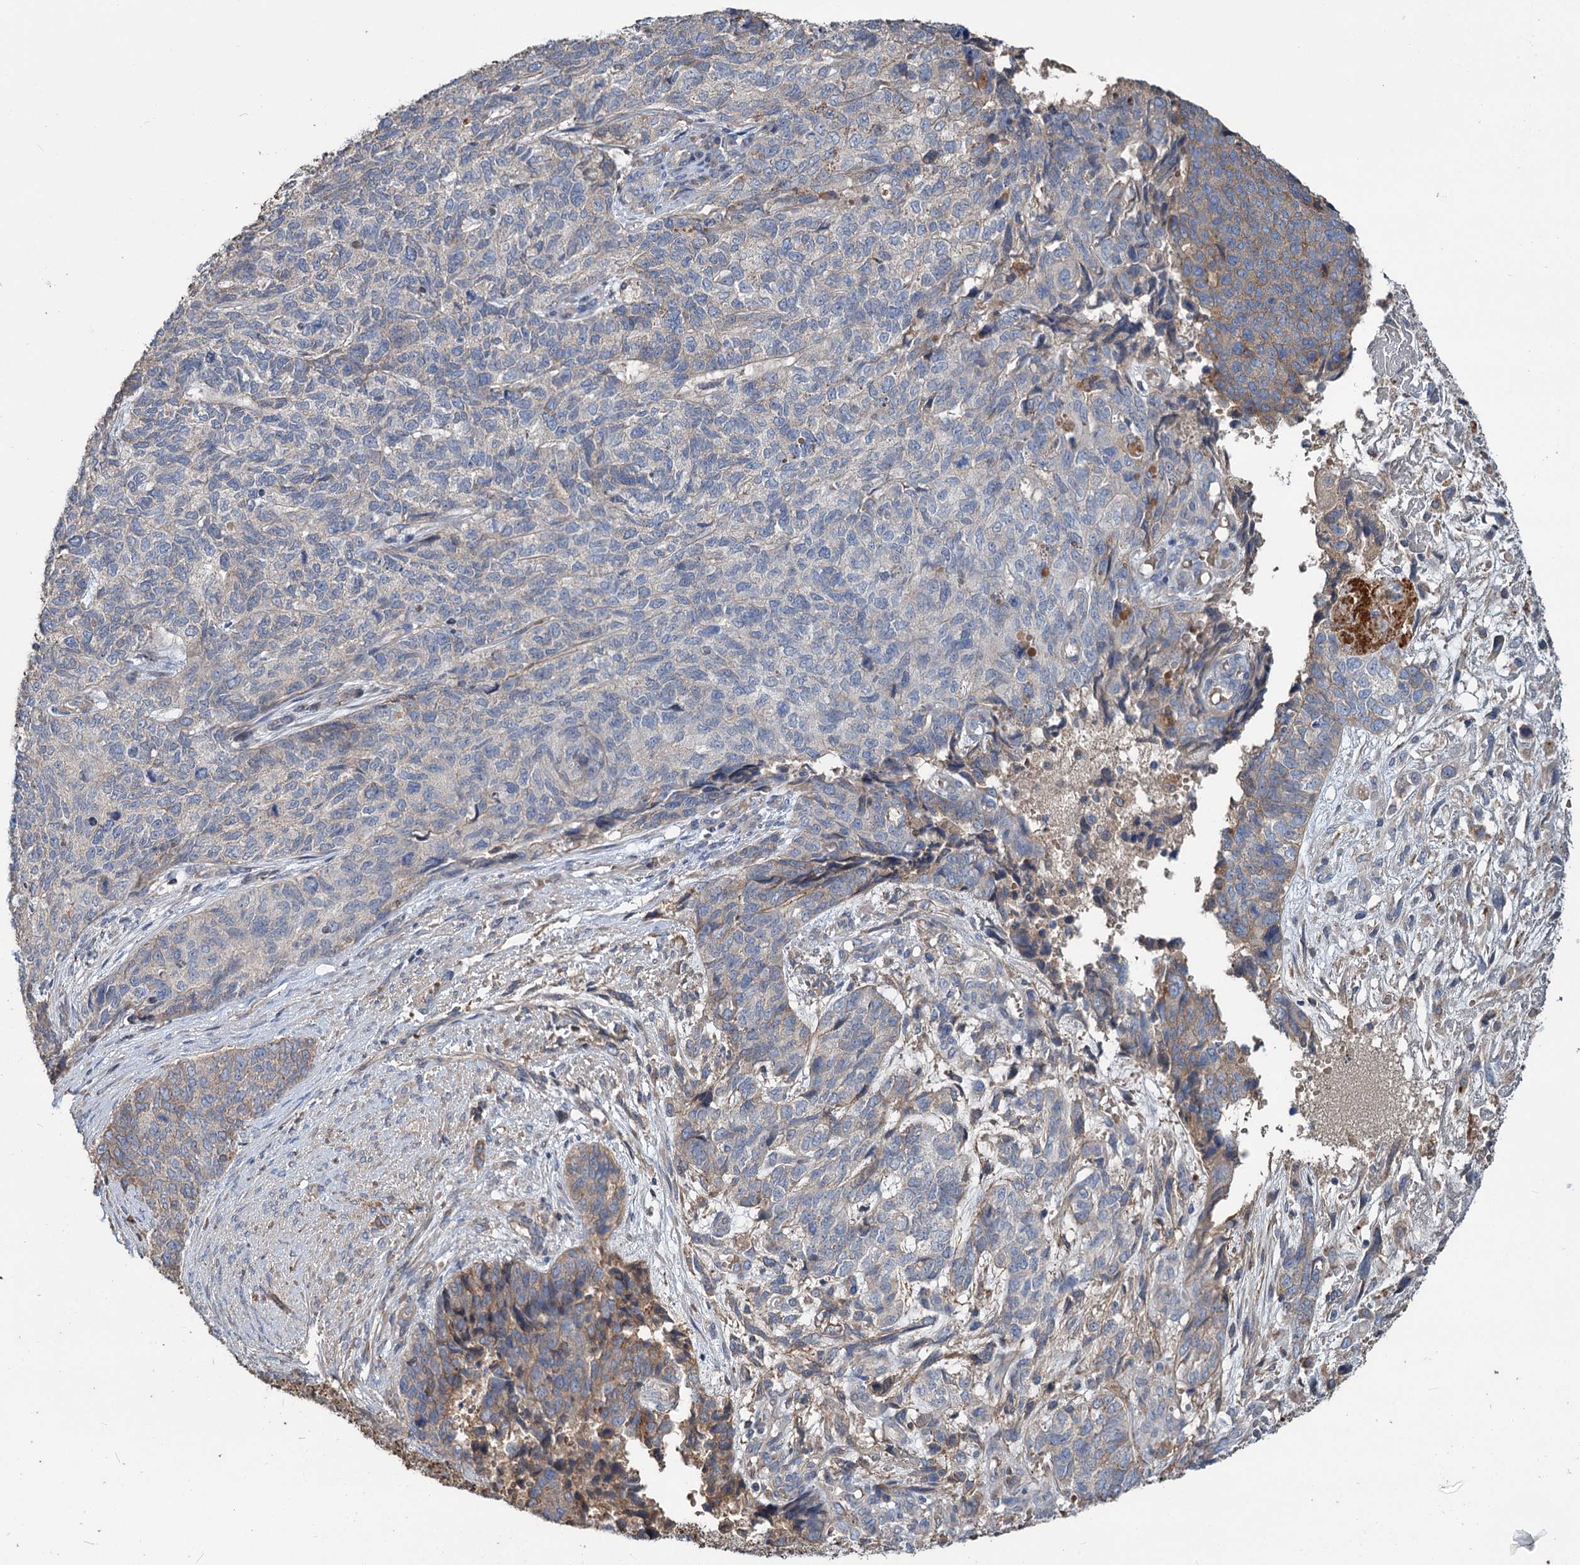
{"staining": {"intensity": "weak", "quantity": "<25%", "location": "cytoplasmic/membranous"}, "tissue": "cervical cancer", "cell_type": "Tumor cells", "image_type": "cancer", "snomed": [{"axis": "morphology", "description": "Squamous cell carcinoma, NOS"}, {"axis": "topography", "description": "Cervix"}], "caption": "This is a photomicrograph of immunohistochemistry (IHC) staining of cervical squamous cell carcinoma, which shows no staining in tumor cells.", "gene": "URAD", "patient": {"sex": "female", "age": 63}}